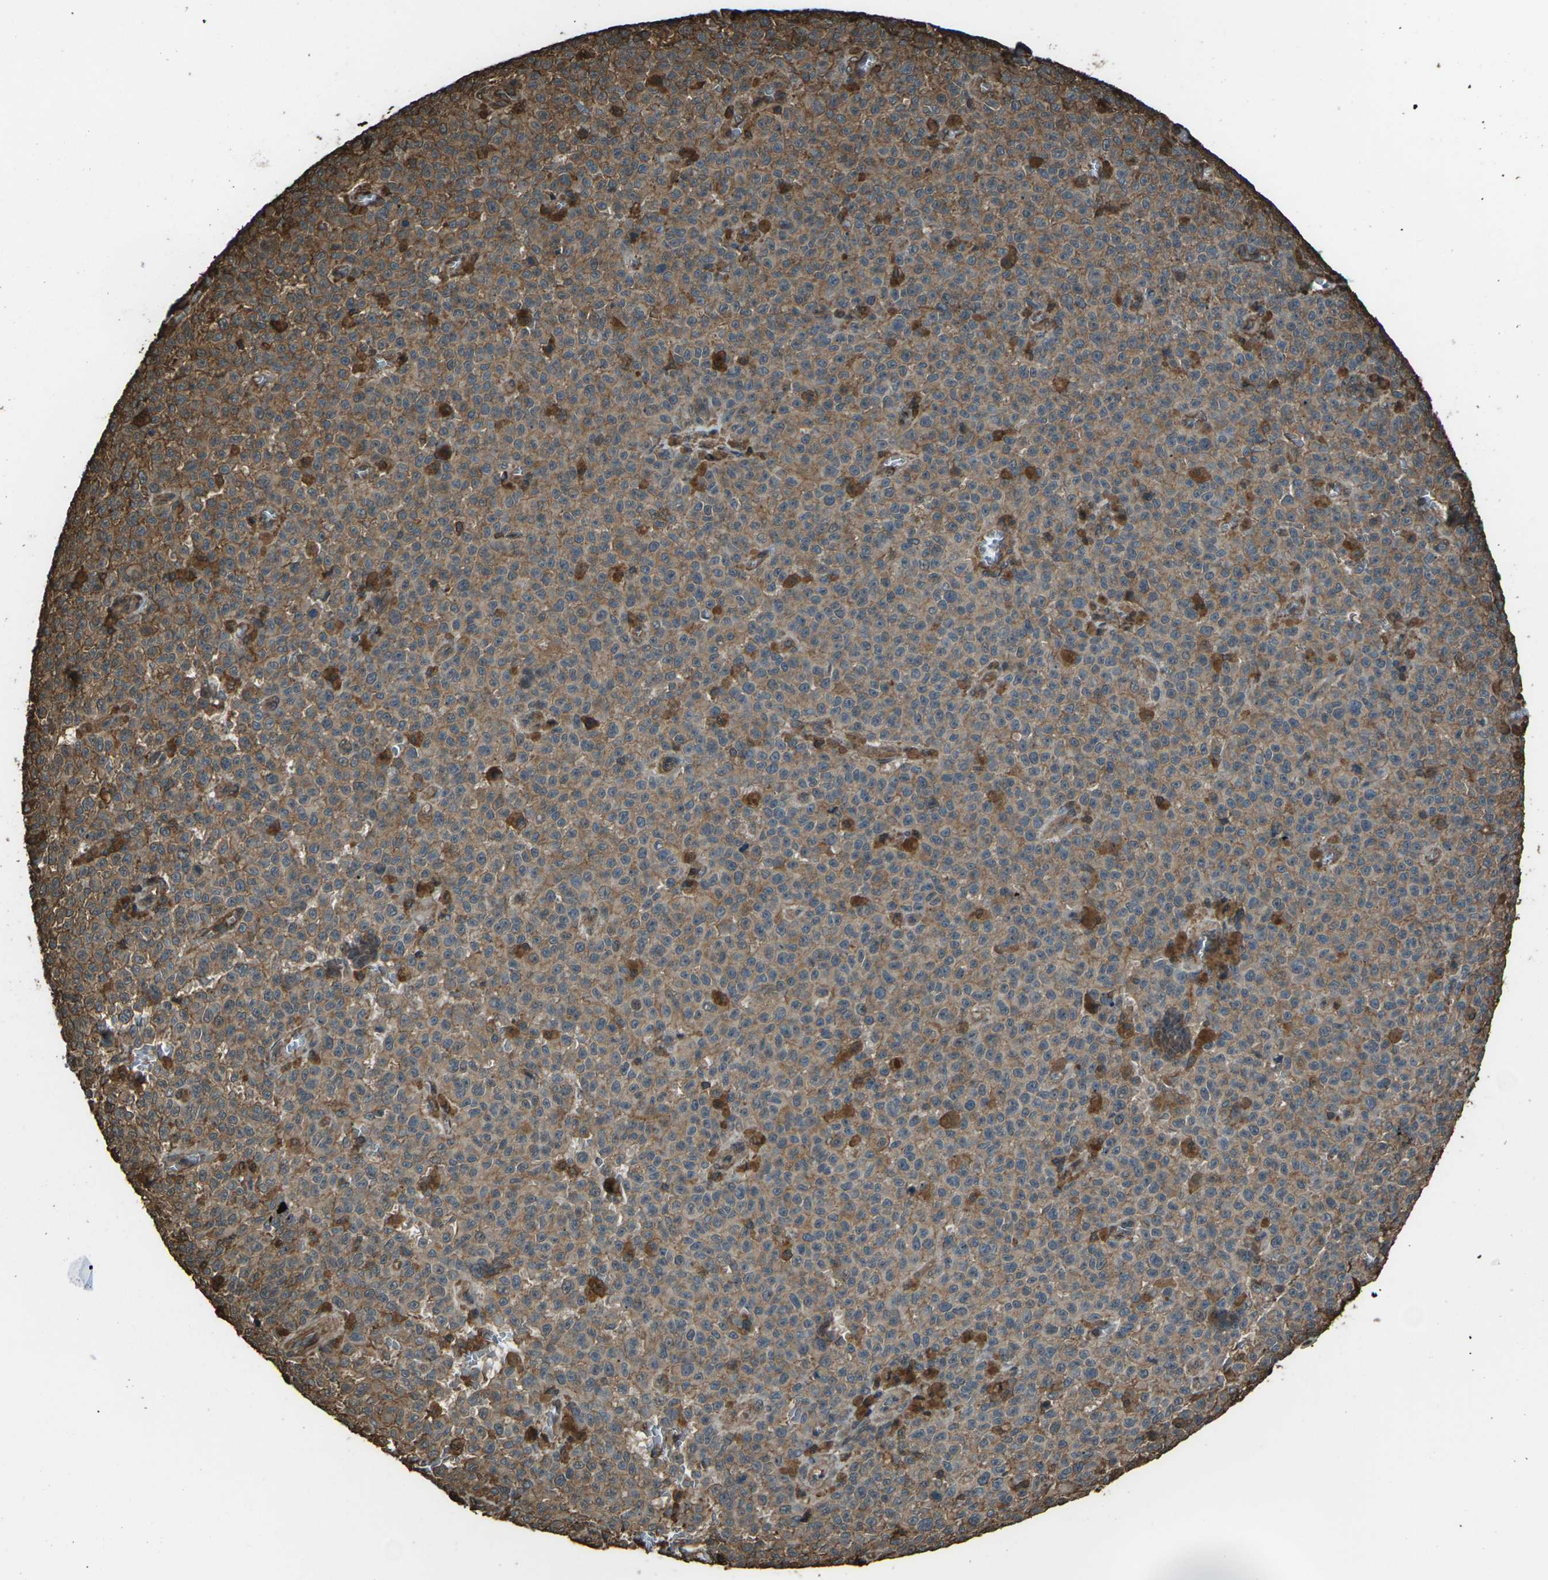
{"staining": {"intensity": "moderate", "quantity": ">75%", "location": "cytoplasmic/membranous"}, "tissue": "melanoma", "cell_type": "Tumor cells", "image_type": "cancer", "snomed": [{"axis": "morphology", "description": "Malignant melanoma, NOS"}, {"axis": "topography", "description": "Skin"}], "caption": "This is an image of IHC staining of malignant melanoma, which shows moderate positivity in the cytoplasmic/membranous of tumor cells.", "gene": "DHPS", "patient": {"sex": "female", "age": 82}}